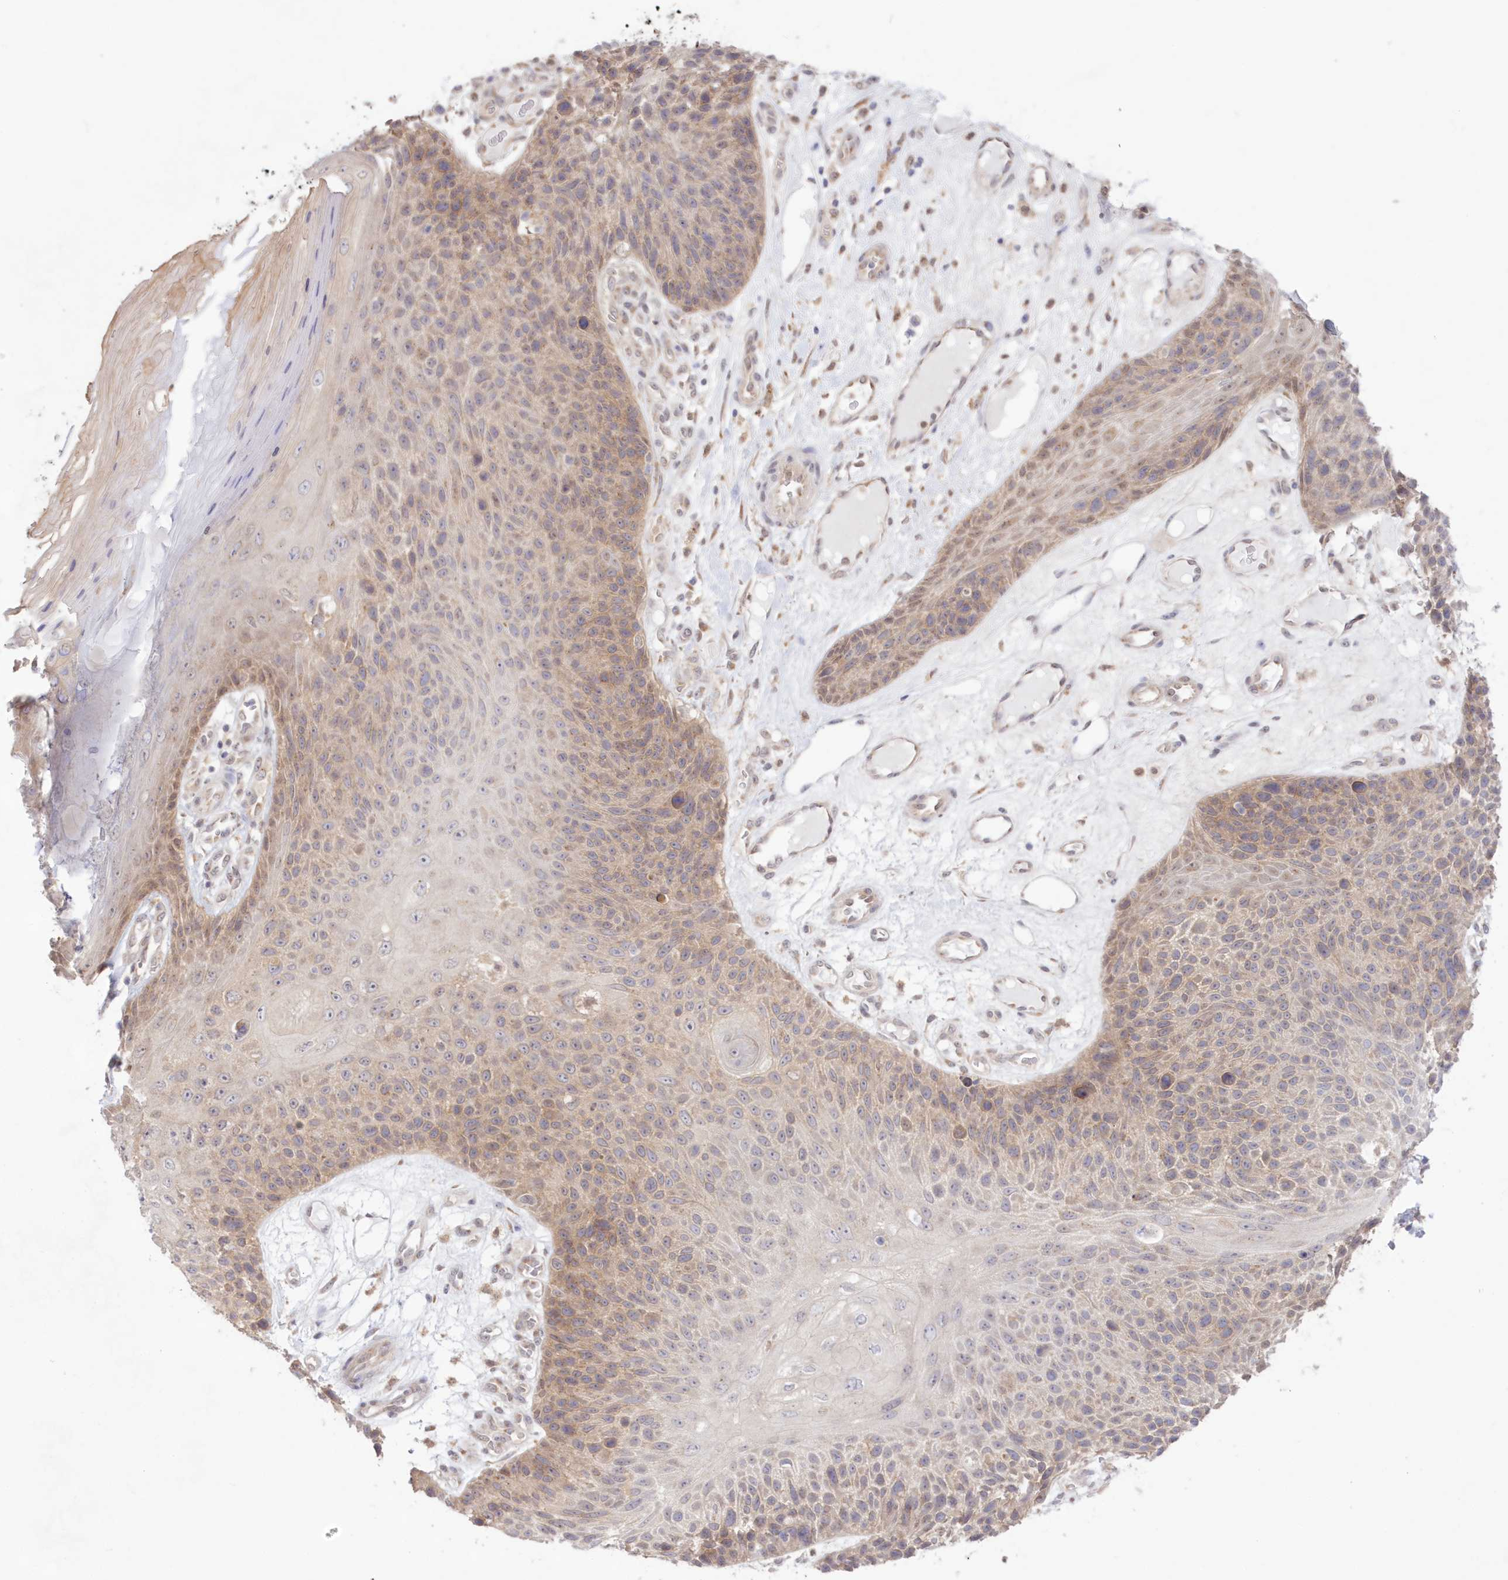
{"staining": {"intensity": "weak", "quantity": "25%-75%", "location": "cytoplasmic/membranous"}, "tissue": "skin cancer", "cell_type": "Tumor cells", "image_type": "cancer", "snomed": [{"axis": "morphology", "description": "Squamous cell carcinoma, NOS"}, {"axis": "topography", "description": "Skin"}], "caption": "Human skin cancer stained for a protein (brown) demonstrates weak cytoplasmic/membranous positive expression in about 25%-75% of tumor cells.", "gene": "RNPEP", "patient": {"sex": "female", "age": 88}}